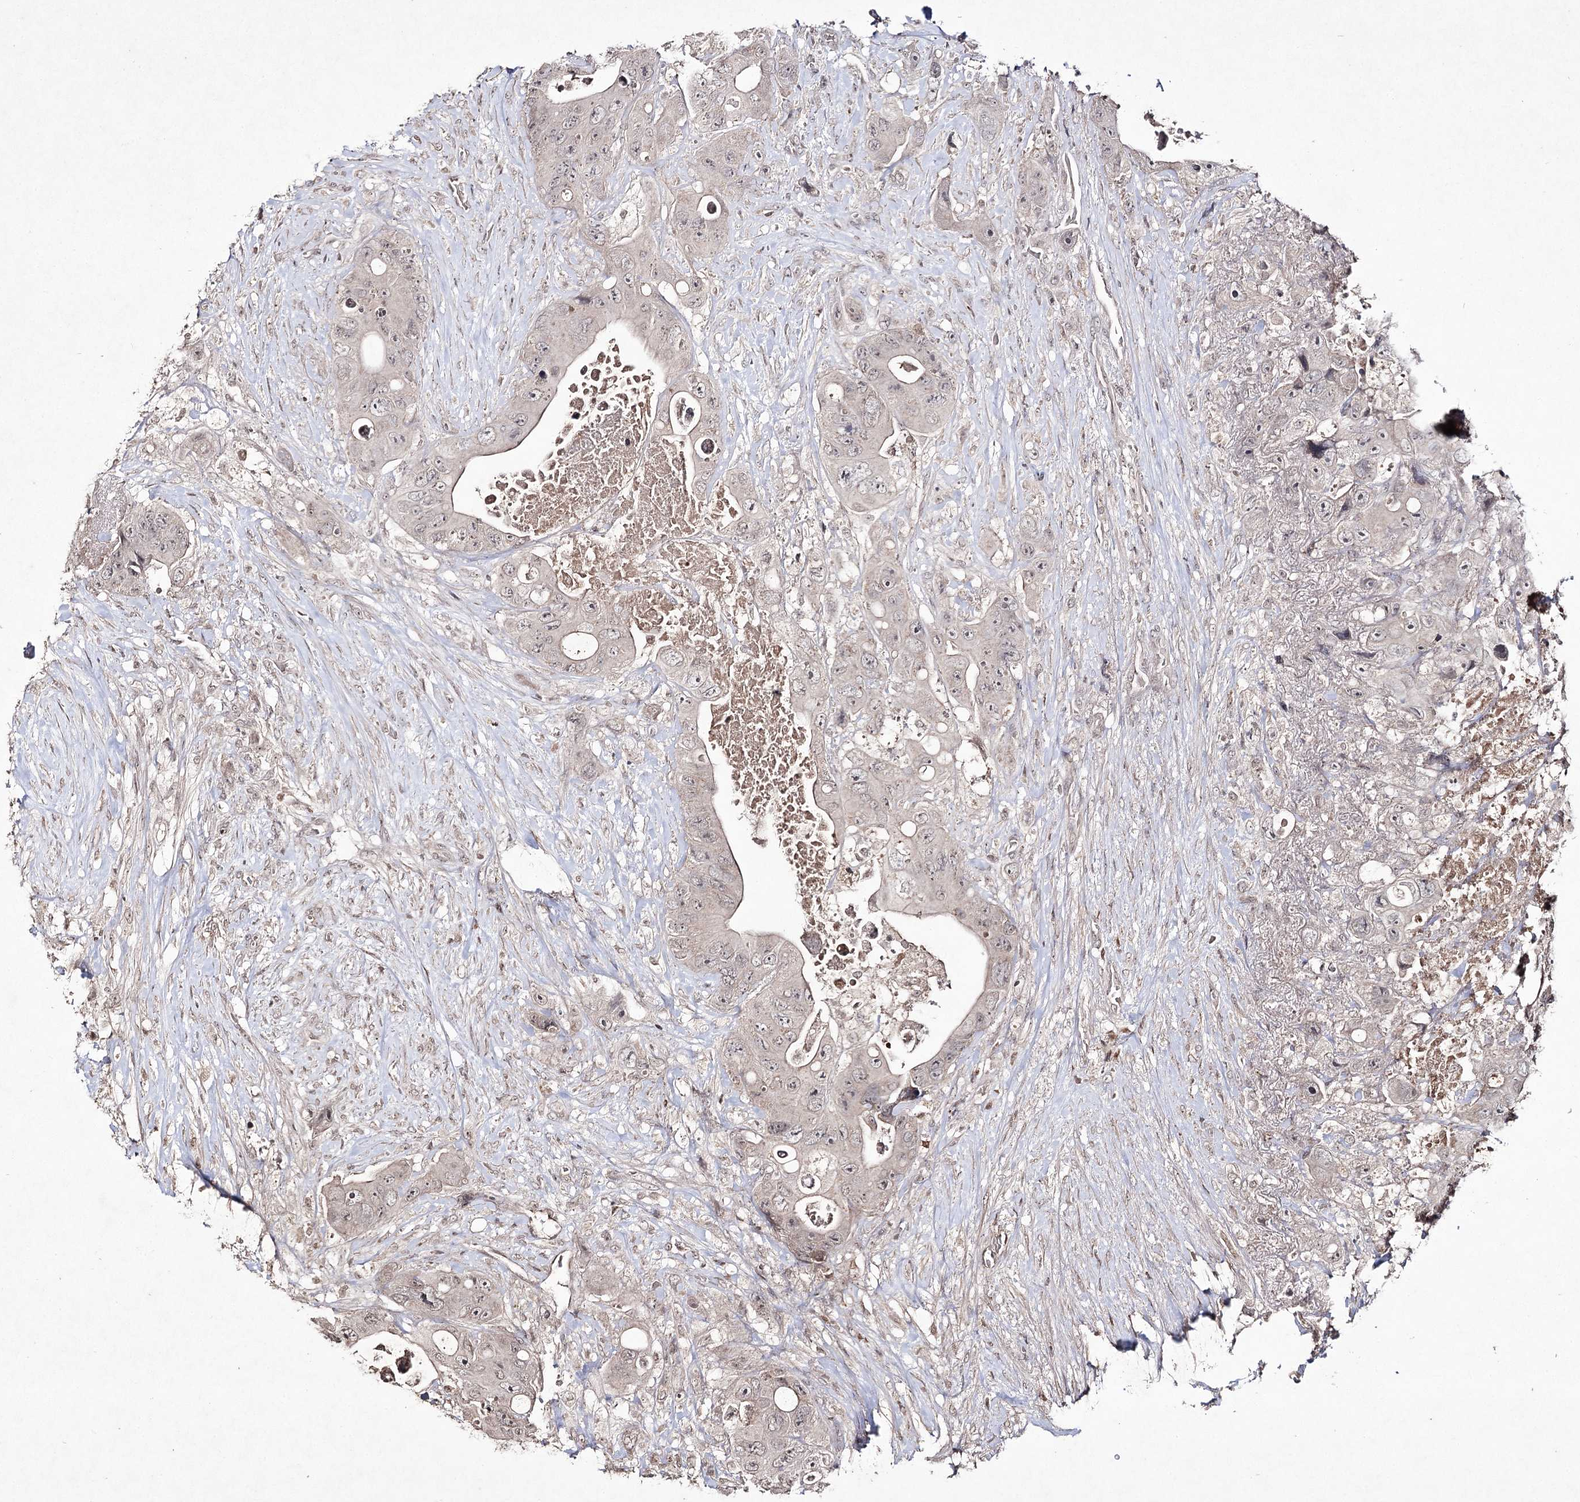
{"staining": {"intensity": "negative", "quantity": "none", "location": "none"}, "tissue": "colorectal cancer", "cell_type": "Tumor cells", "image_type": "cancer", "snomed": [{"axis": "morphology", "description": "Adenocarcinoma, NOS"}, {"axis": "topography", "description": "Colon"}], "caption": "The image reveals no significant positivity in tumor cells of colorectal adenocarcinoma.", "gene": "SYNGR3", "patient": {"sex": "female", "age": 46}}